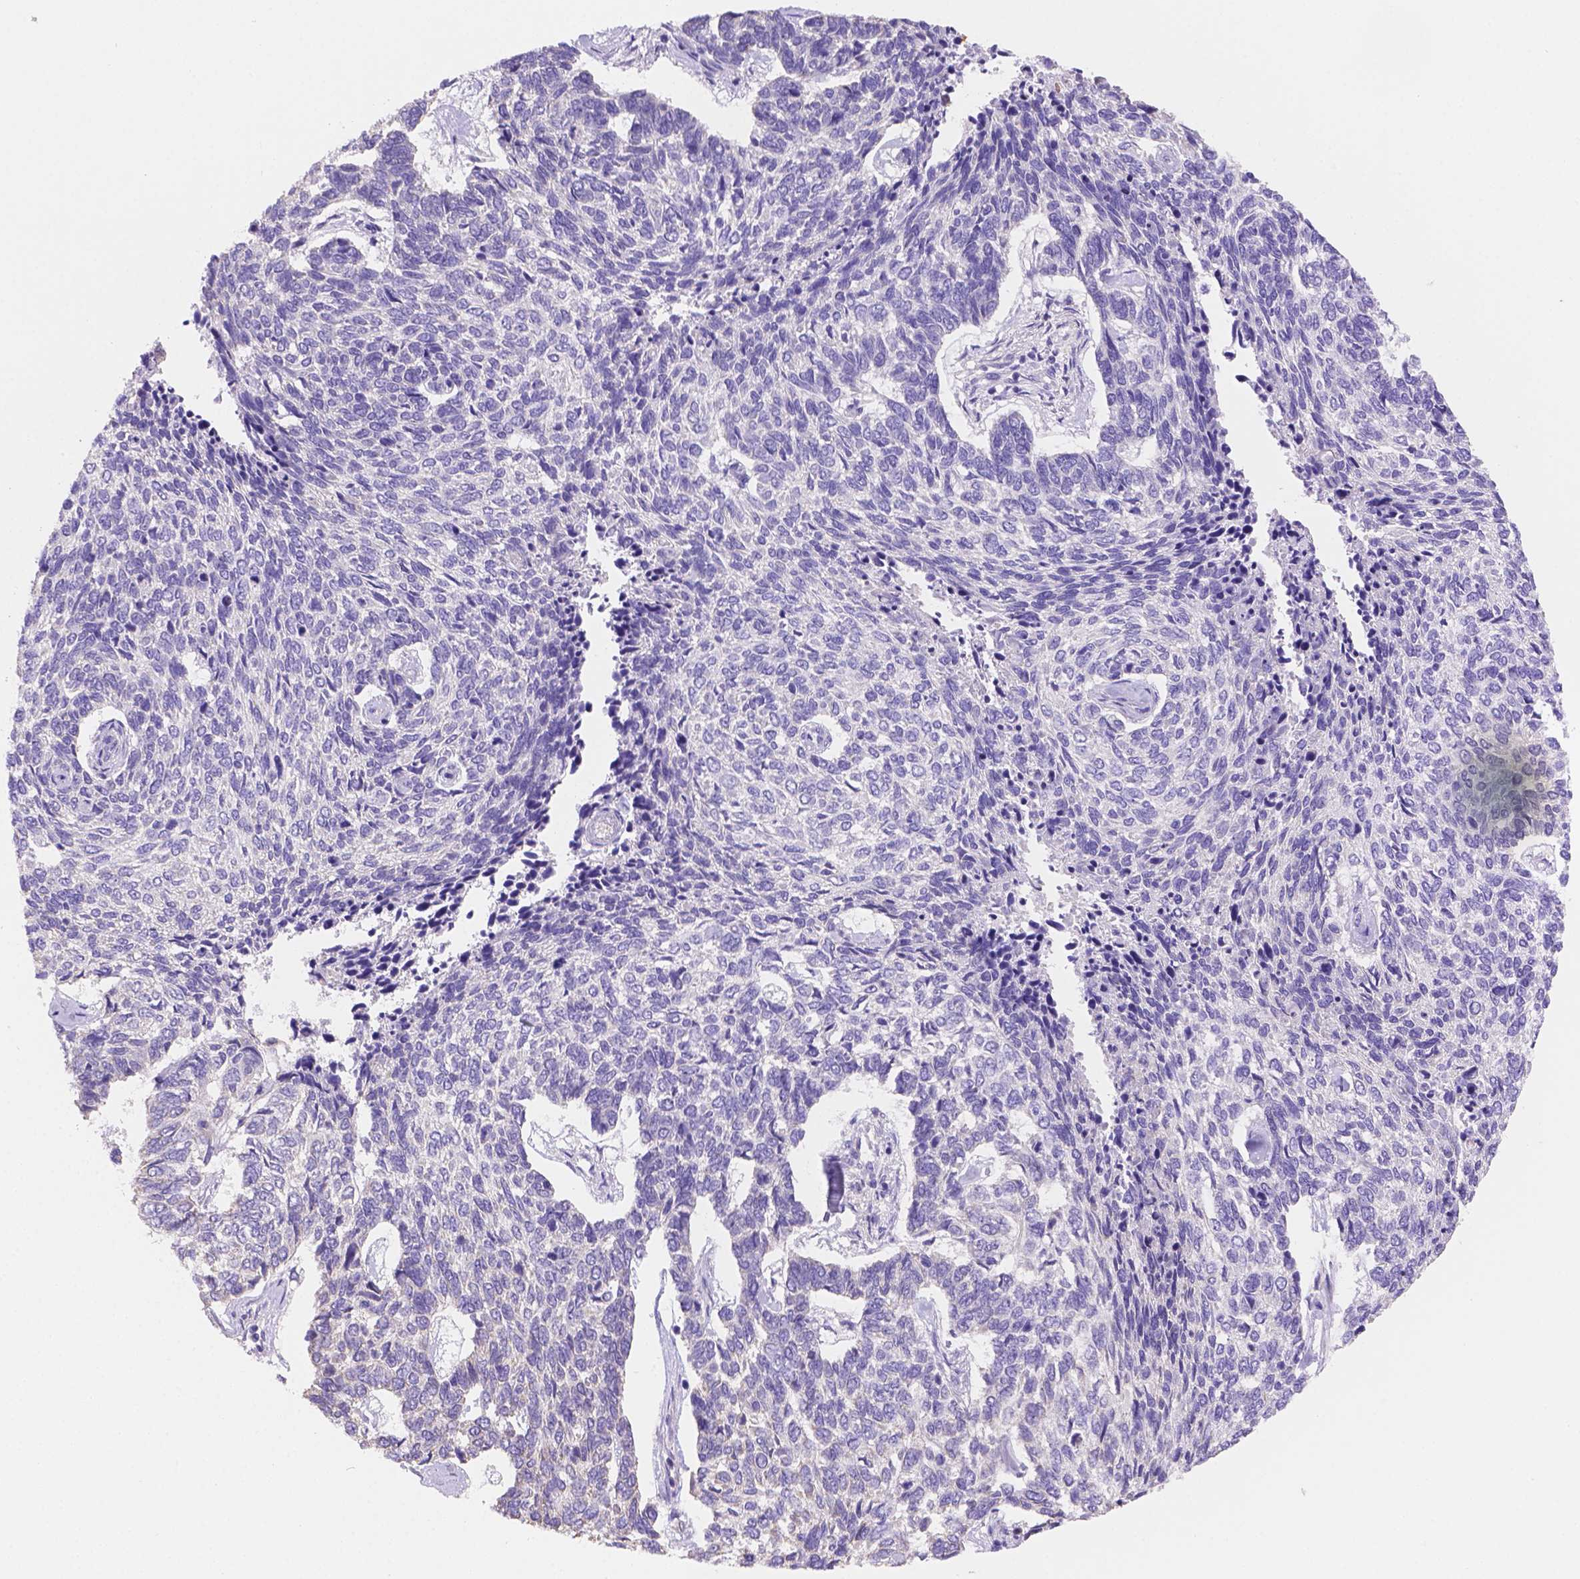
{"staining": {"intensity": "negative", "quantity": "none", "location": "none"}, "tissue": "skin cancer", "cell_type": "Tumor cells", "image_type": "cancer", "snomed": [{"axis": "morphology", "description": "Basal cell carcinoma"}, {"axis": "topography", "description": "Skin"}], "caption": "A histopathology image of human skin basal cell carcinoma is negative for staining in tumor cells.", "gene": "NXPE2", "patient": {"sex": "female", "age": 65}}